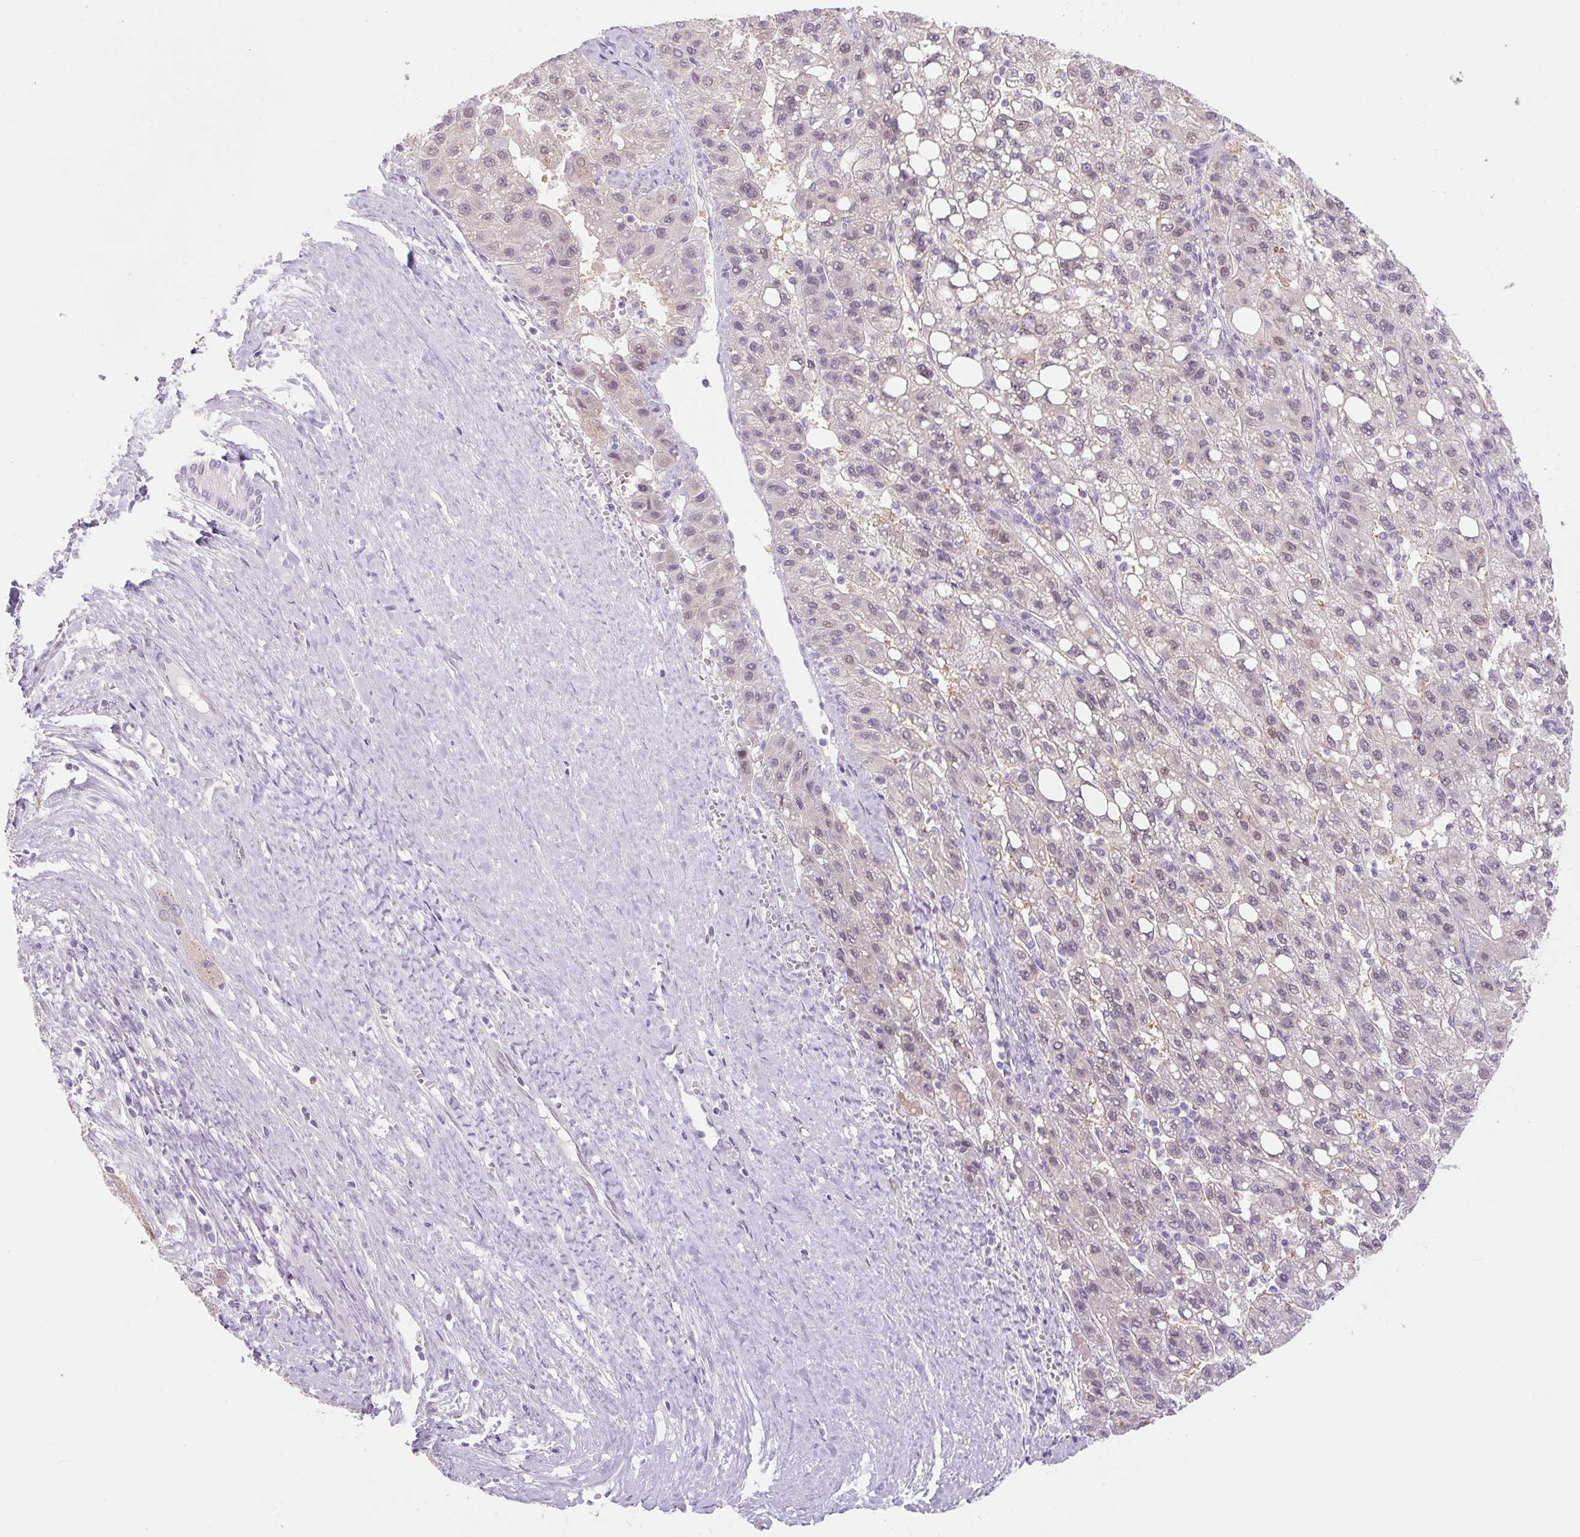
{"staining": {"intensity": "weak", "quantity": "25%-75%", "location": "nuclear"}, "tissue": "liver cancer", "cell_type": "Tumor cells", "image_type": "cancer", "snomed": [{"axis": "morphology", "description": "Carcinoma, Hepatocellular, NOS"}, {"axis": "topography", "description": "Liver"}], "caption": "Protein analysis of hepatocellular carcinoma (liver) tissue exhibits weak nuclear staining in approximately 25%-75% of tumor cells.", "gene": "SYNE3", "patient": {"sex": "female", "age": 82}}